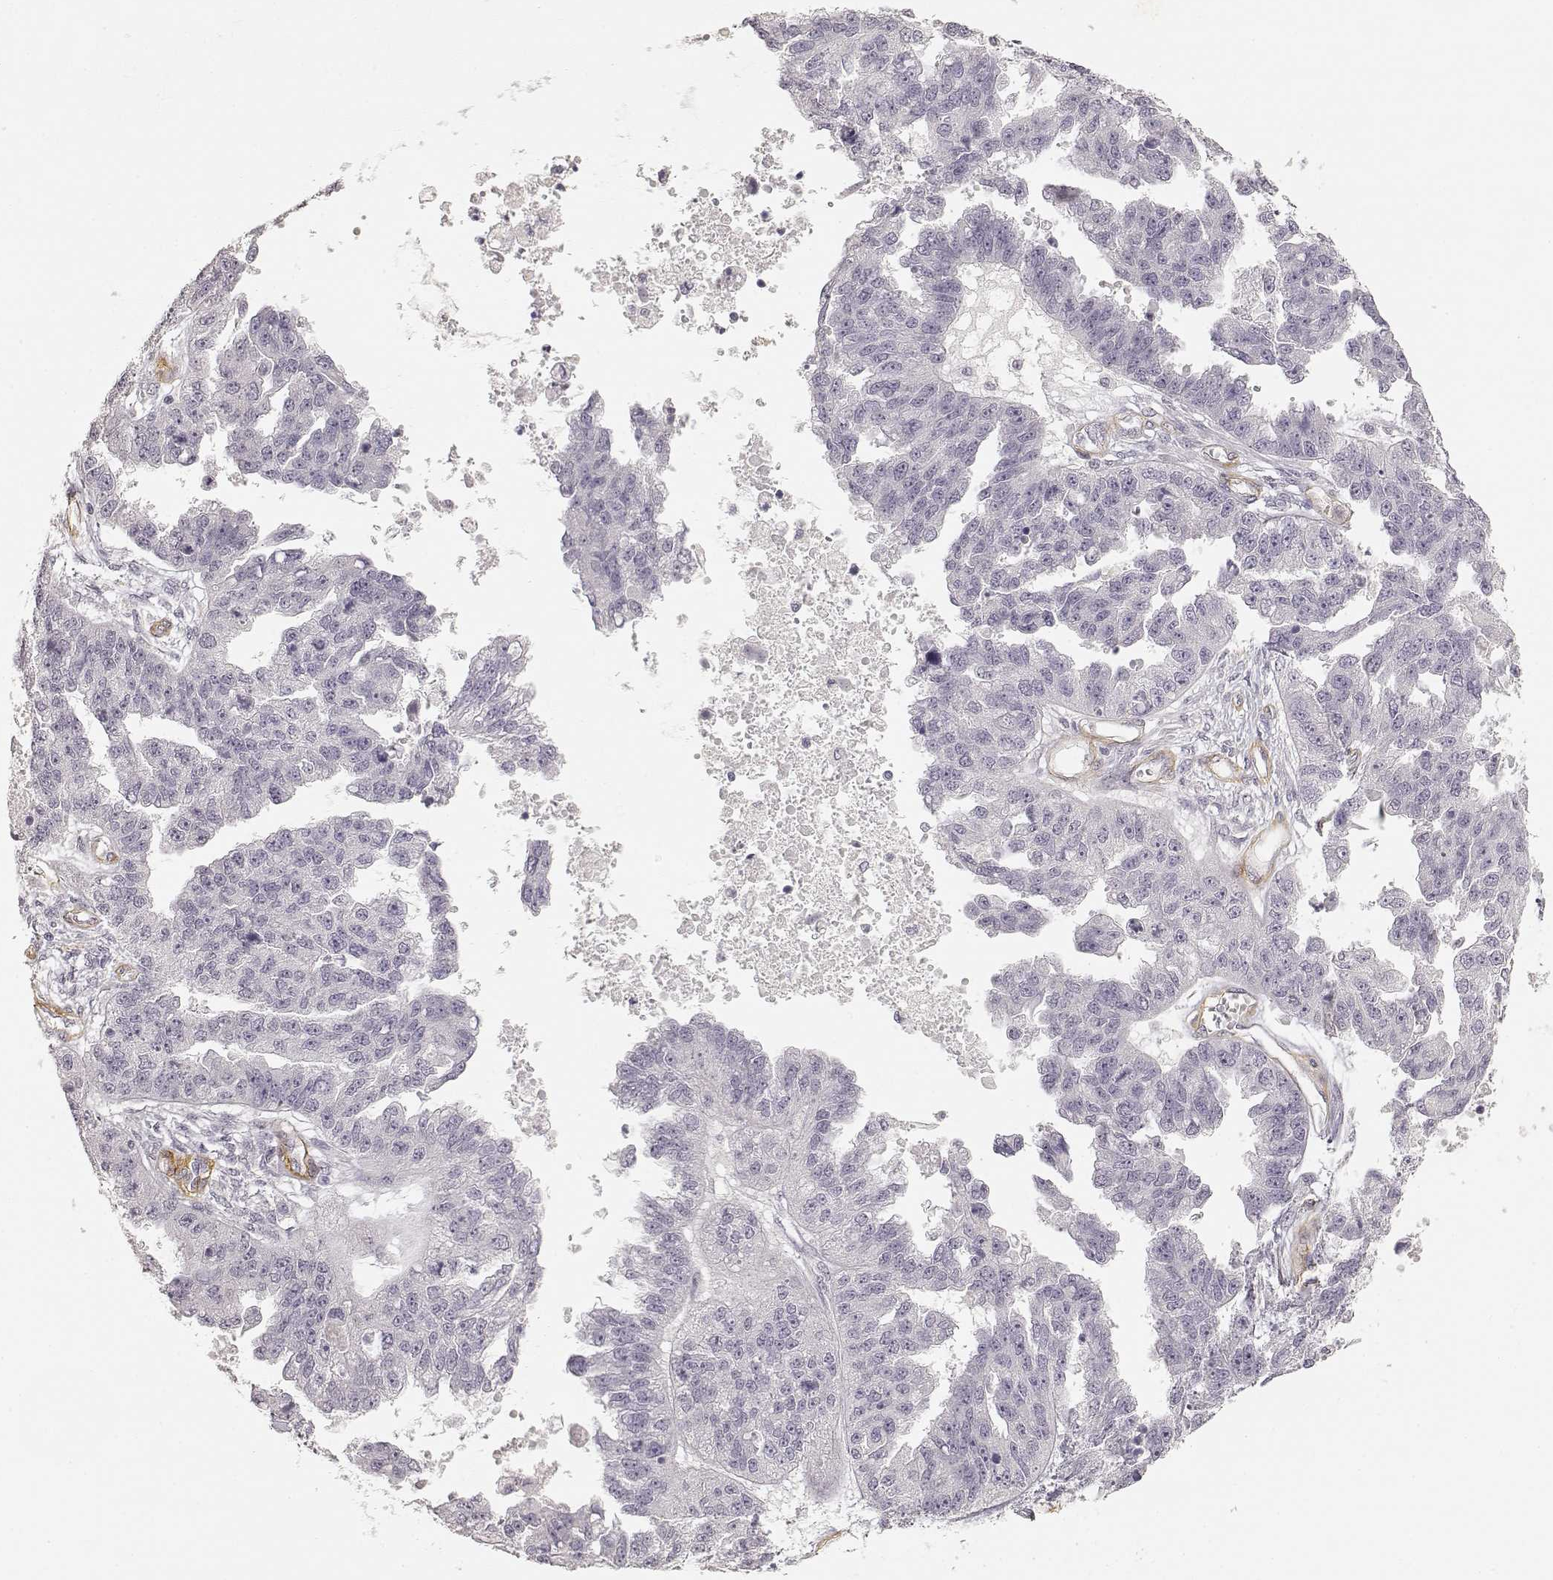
{"staining": {"intensity": "negative", "quantity": "none", "location": "none"}, "tissue": "ovarian cancer", "cell_type": "Tumor cells", "image_type": "cancer", "snomed": [{"axis": "morphology", "description": "Cystadenocarcinoma, serous, NOS"}, {"axis": "topography", "description": "Ovary"}], "caption": "DAB immunohistochemical staining of serous cystadenocarcinoma (ovarian) displays no significant positivity in tumor cells.", "gene": "LAMA4", "patient": {"sex": "female", "age": 58}}